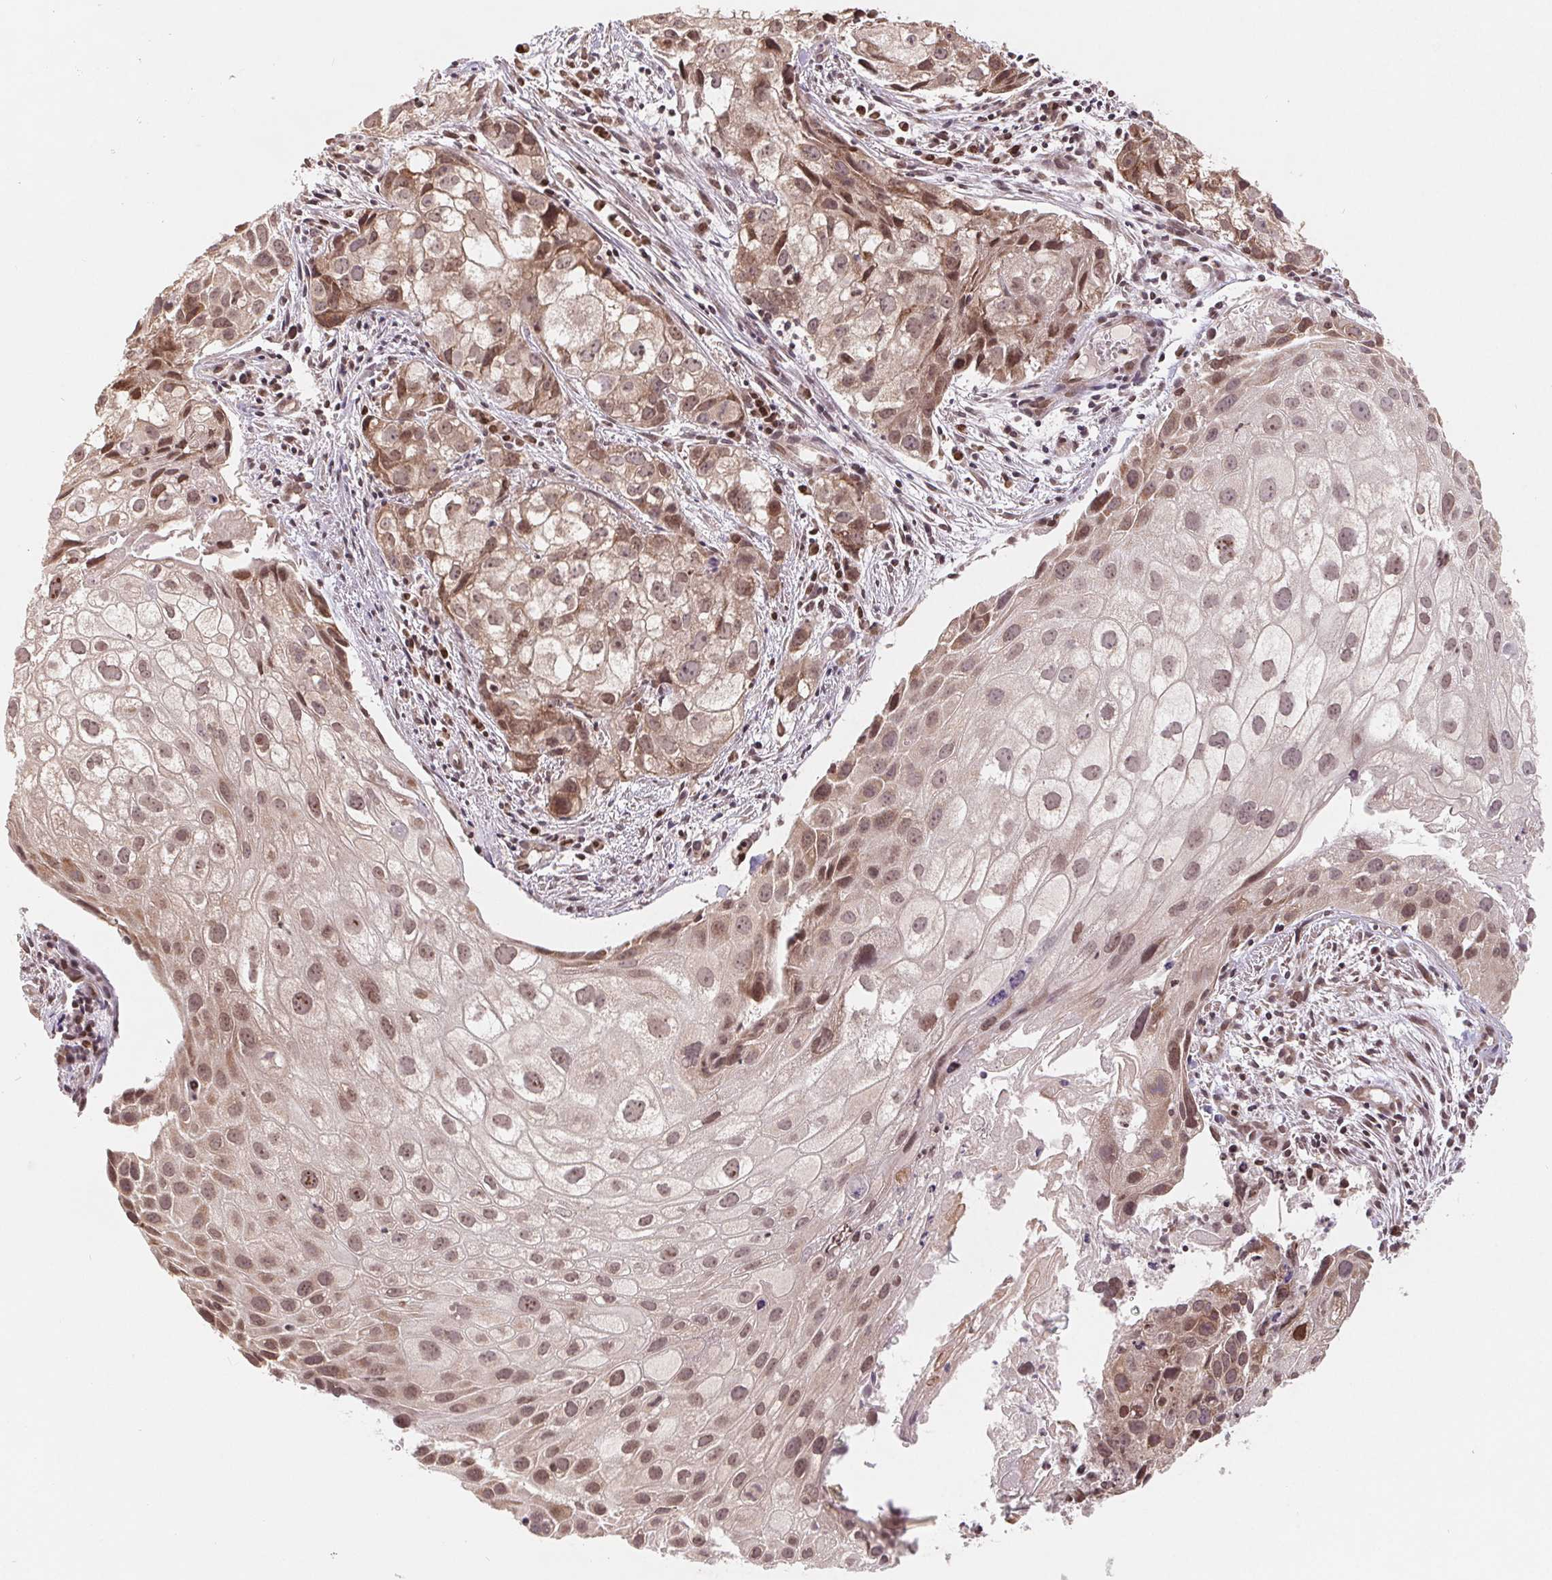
{"staining": {"intensity": "moderate", "quantity": ">75%", "location": "nuclear"}, "tissue": "cervical cancer", "cell_type": "Tumor cells", "image_type": "cancer", "snomed": [{"axis": "morphology", "description": "Squamous cell carcinoma, NOS"}, {"axis": "topography", "description": "Cervix"}], "caption": "Protein expression analysis of squamous cell carcinoma (cervical) shows moderate nuclear positivity in about >75% of tumor cells.", "gene": "HMGN3", "patient": {"sex": "female", "age": 53}}